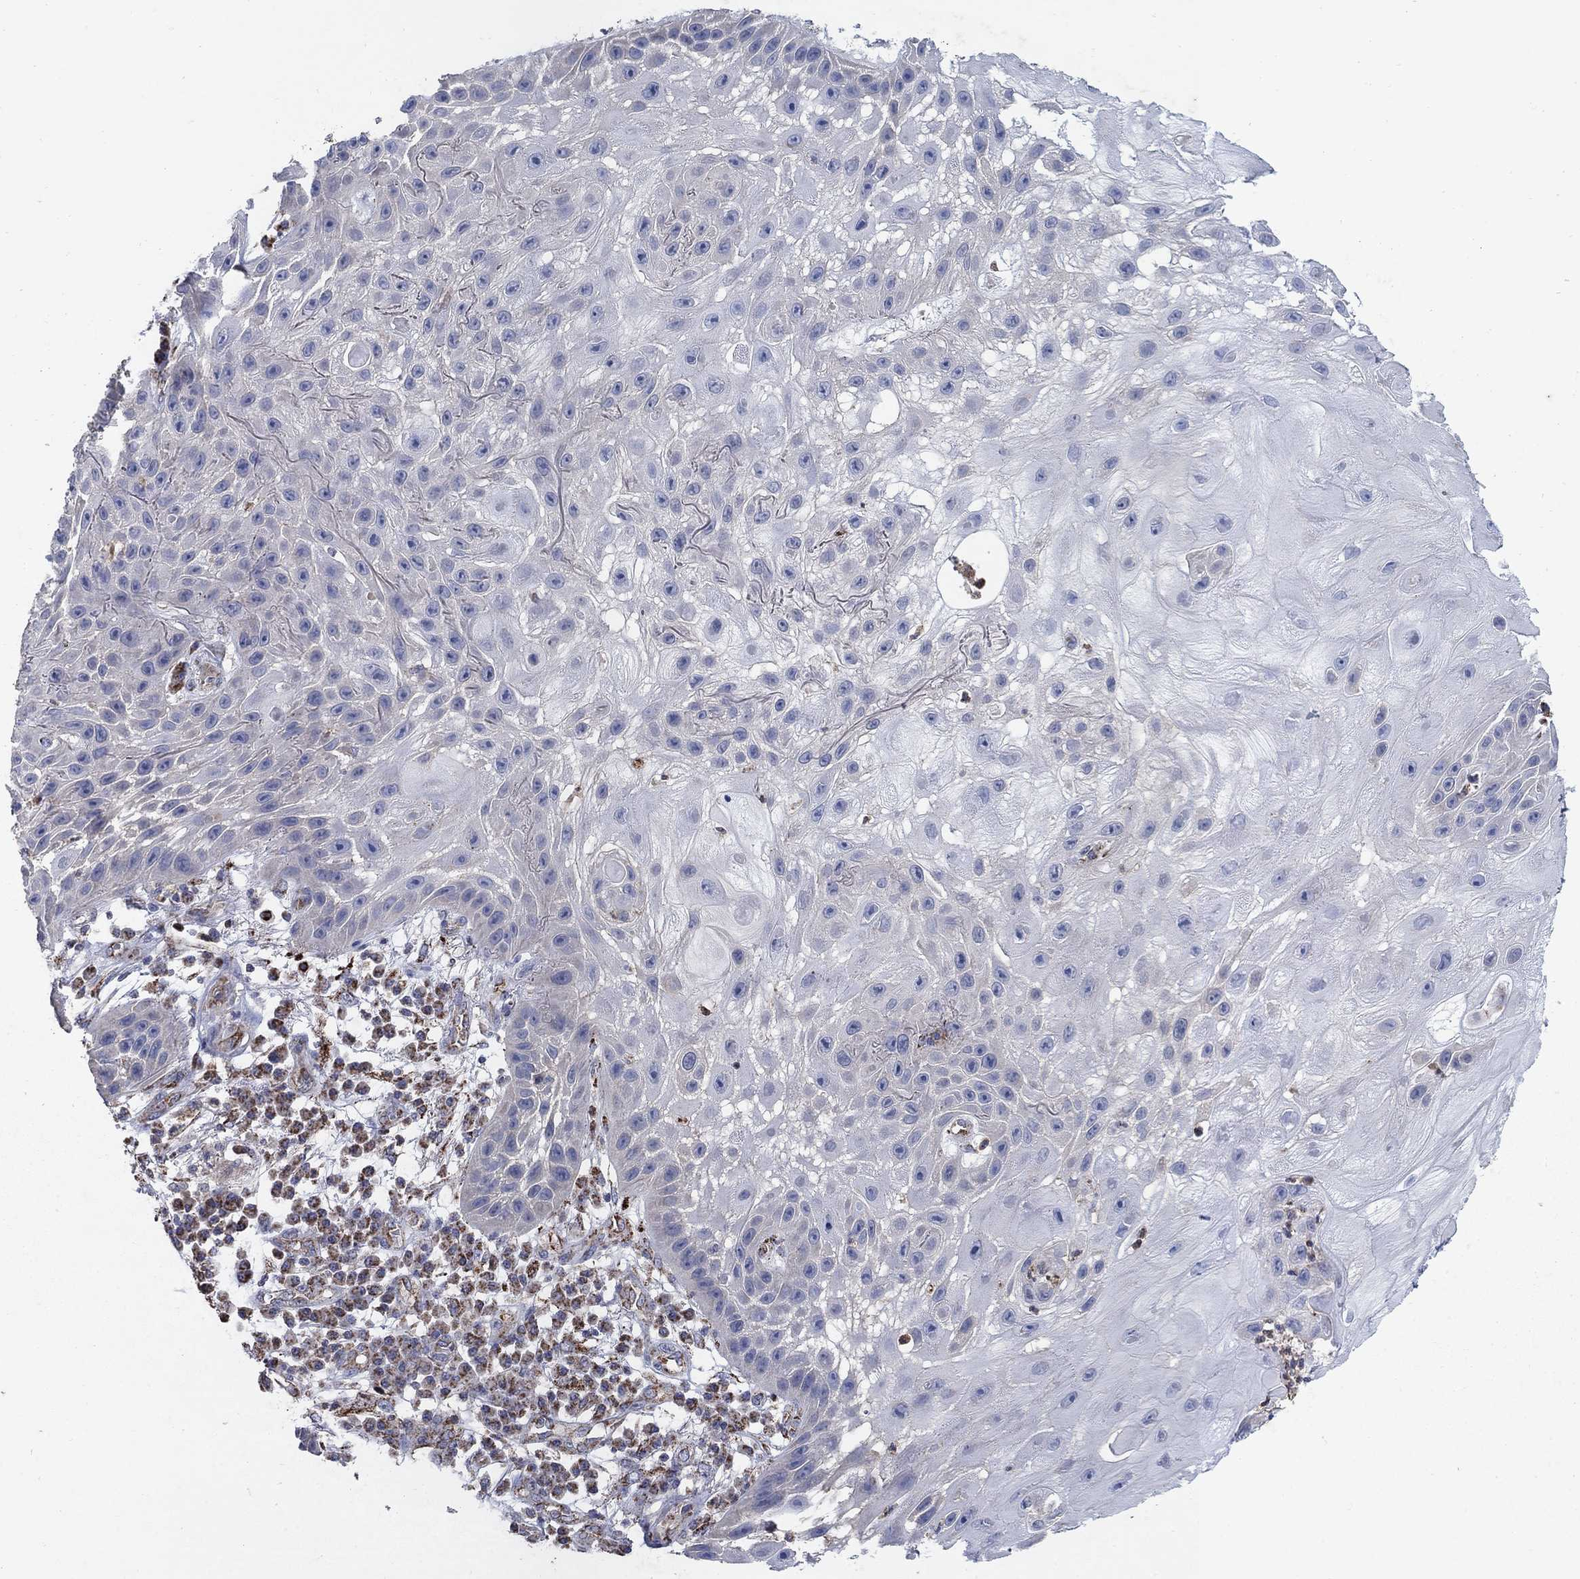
{"staining": {"intensity": "negative", "quantity": "none", "location": "none"}, "tissue": "skin cancer", "cell_type": "Tumor cells", "image_type": "cancer", "snomed": [{"axis": "morphology", "description": "Normal tissue, NOS"}, {"axis": "morphology", "description": "Squamous cell carcinoma, NOS"}, {"axis": "topography", "description": "Skin"}], "caption": "IHC of squamous cell carcinoma (skin) reveals no staining in tumor cells. The staining was performed using DAB (3,3'-diaminobenzidine) to visualize the protein expression in brown, while the nuclei were stained in blue with hematoxylin (Magnification: 20x).", "gene": "PNPLA2", "patient": {"sex": "male", "age": 79}}